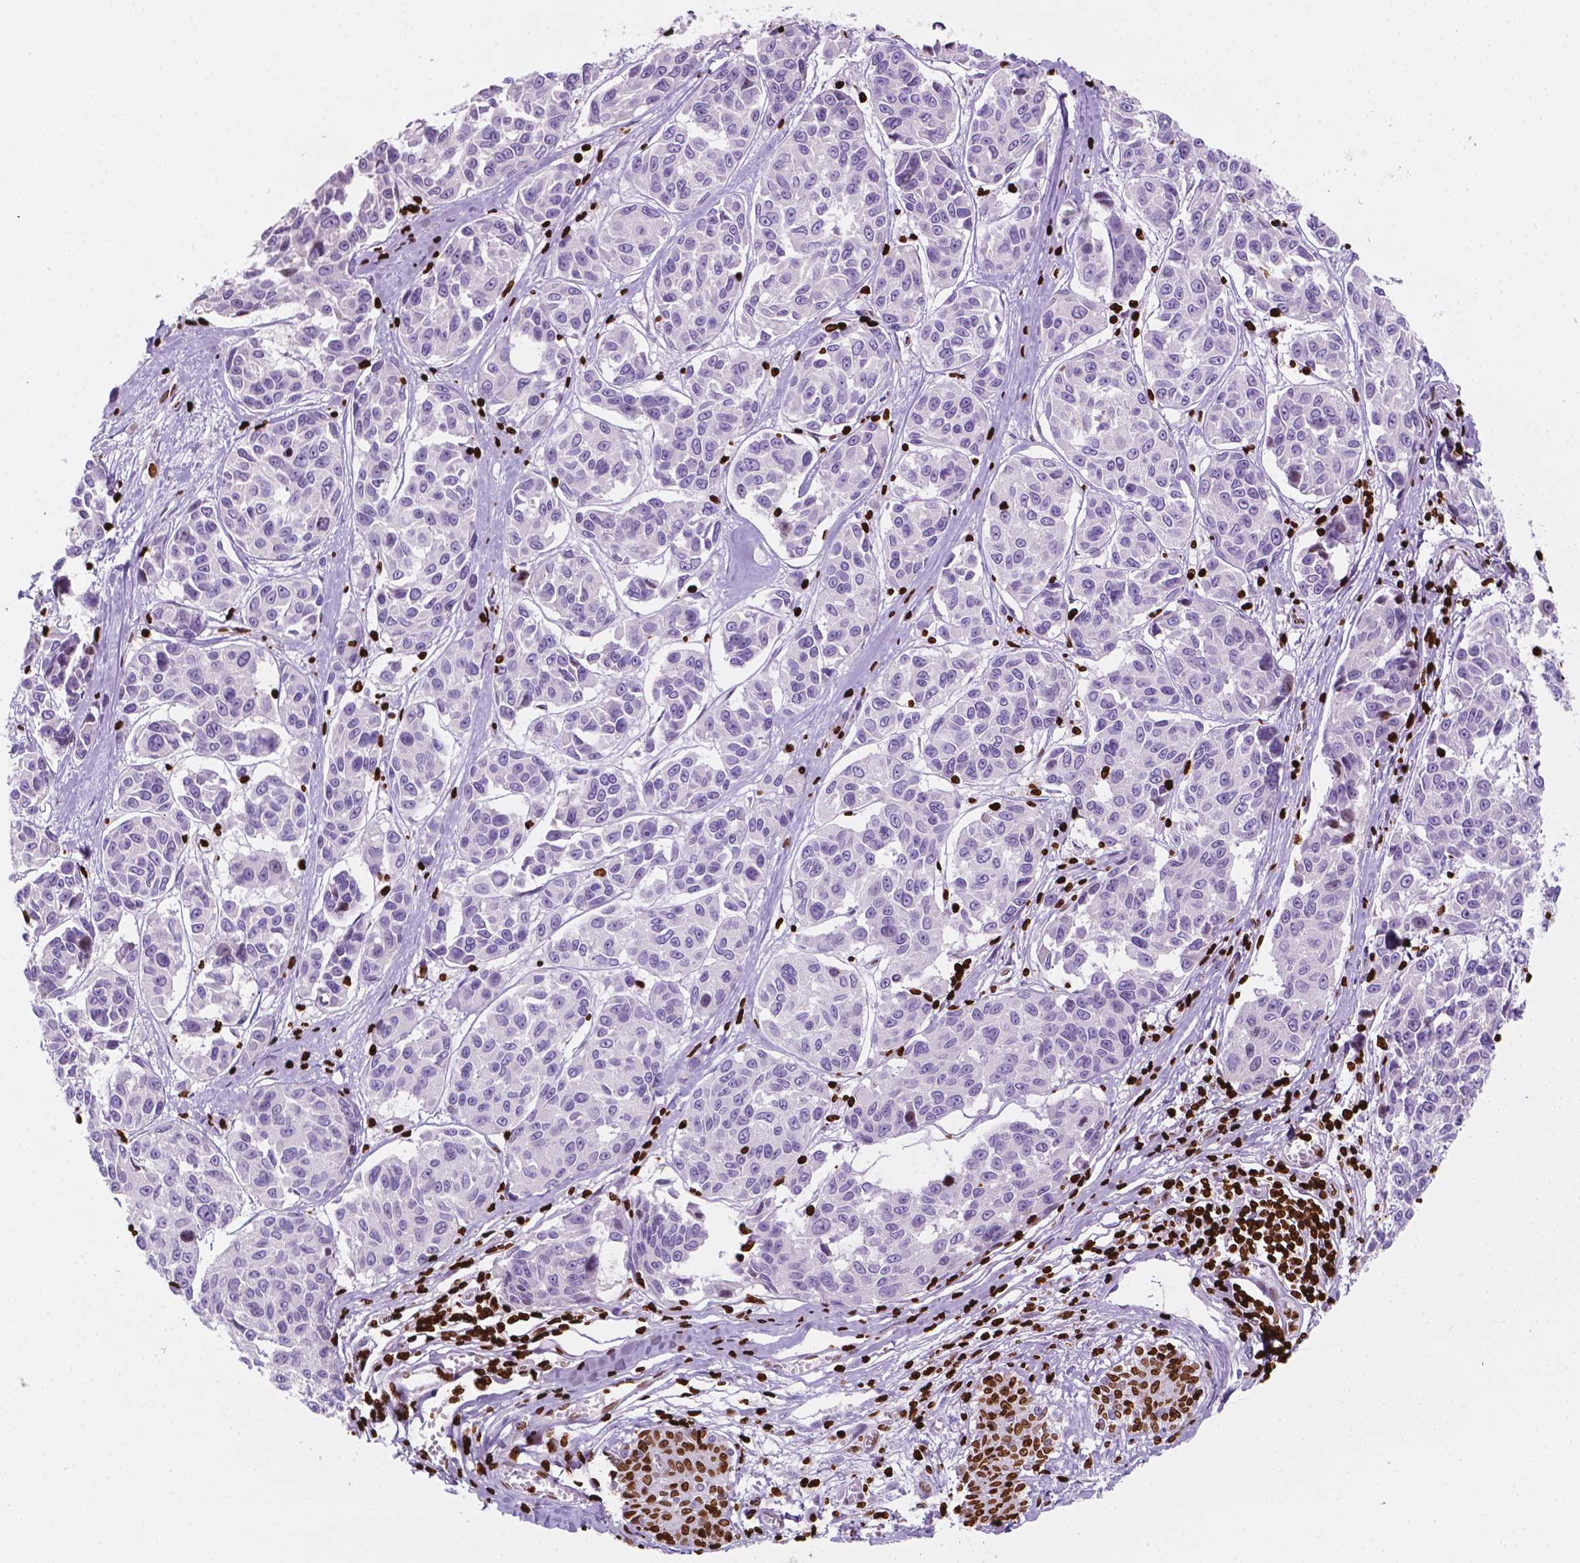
{"staining": {"intensity": "negative", "quantity": "none", "location": "none"}, "tissue": "melanoma", "cell_type": "Tumor cells", "image_type": "cancer", "snomed": [{"axis": "morphology", "description": "Malignant melanoma, NOS"}, {"axis": "topography", "description": "Skin"}], "caption": "This is a image of IHC staining of malignant melanoma, which shows no expression in tumor cells.", "gene": "CBY3", "patient": {"sex": "female", "age": 66}}